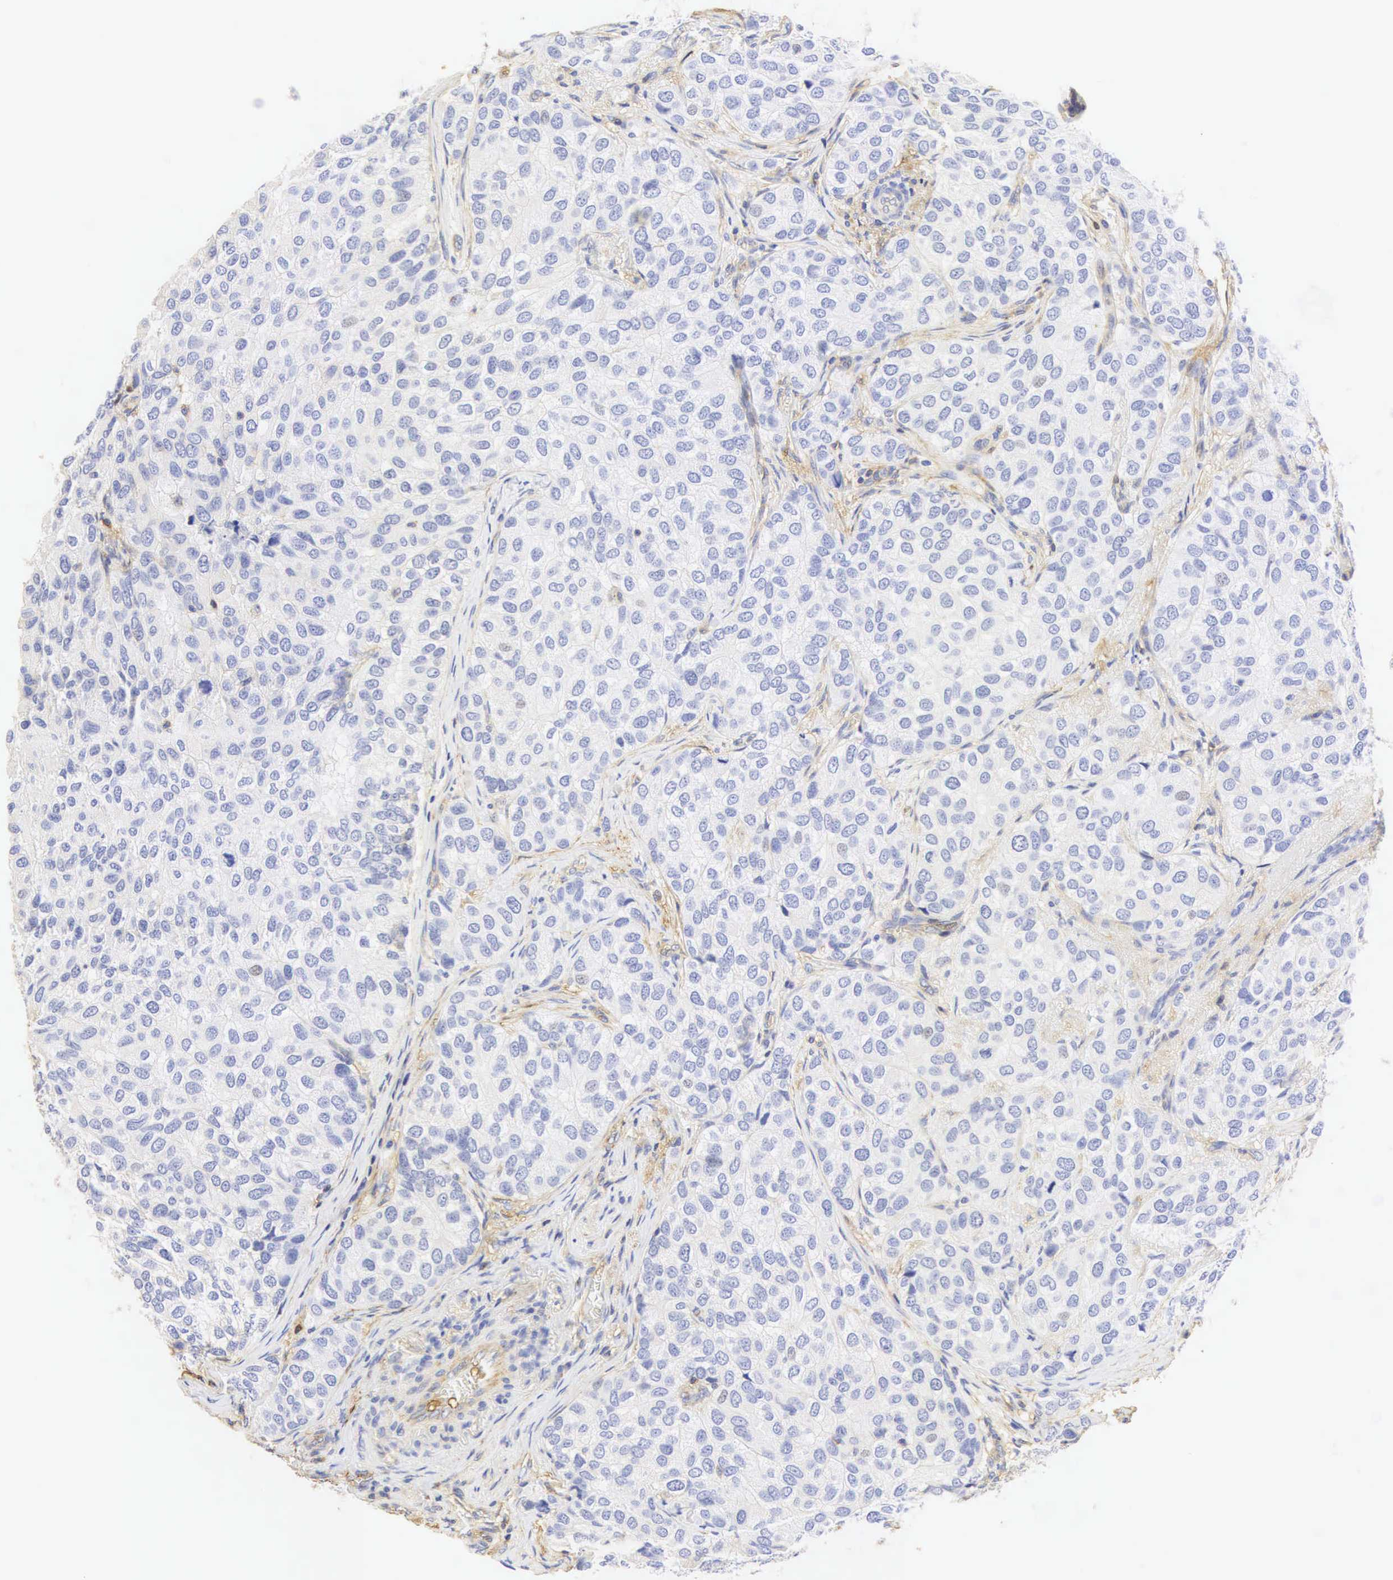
{"staining": {"intensity": "negative", "quantity": "none", "location": "none"}, "tissue": "breast cancer", "cell_type": "Tumor cells", "image_type": "cancer", "snomed": [{"axis": "morphology", "description": "Duct carcinoma"}, {"axis": "topography", "description": "Breast"}], "caption": "This is a histopathology image of immunohistochemistry (IHC) staining of breast cancer, which shows no expression in tumor cells.", "gene": "CD99", "patient": {"sex": "female", "age": 68}}